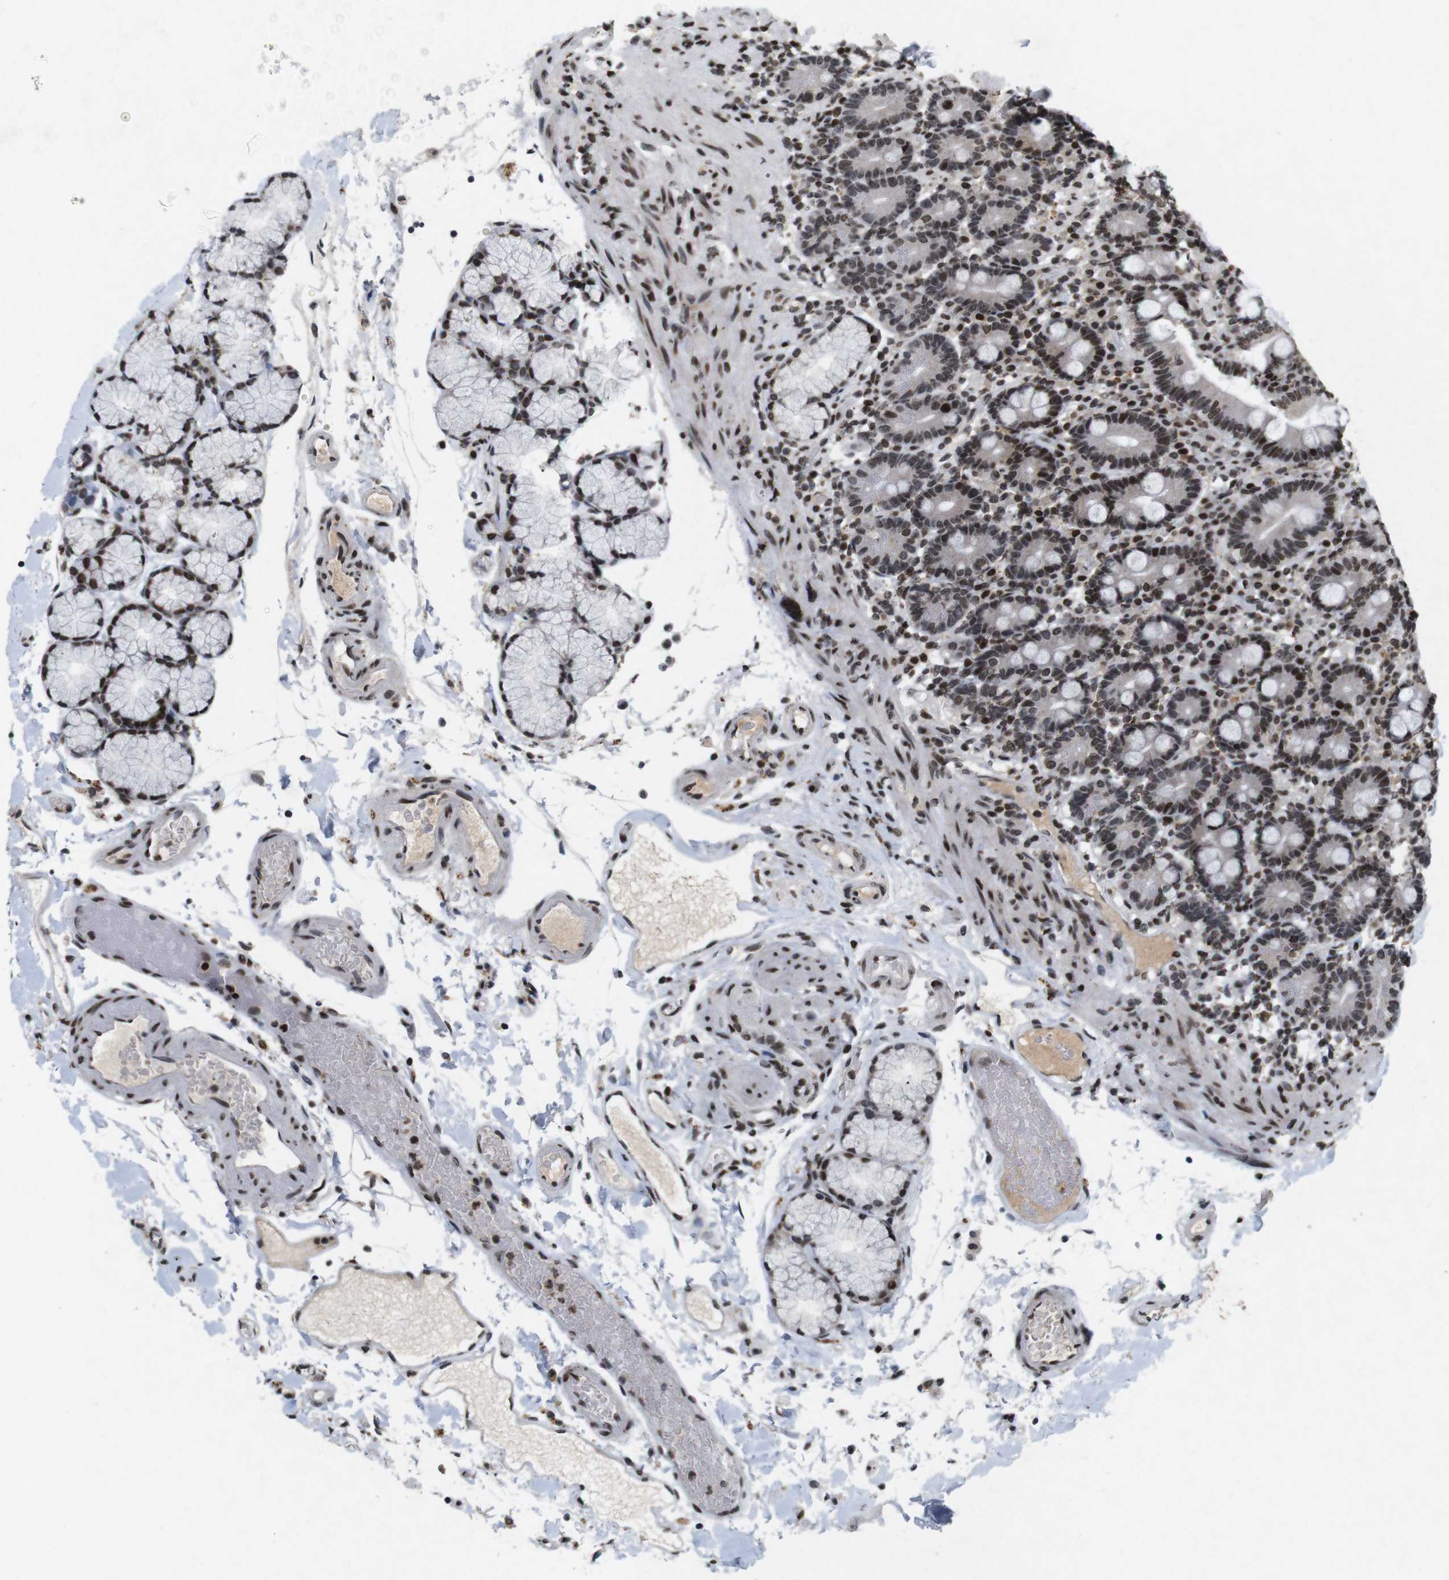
{"staining": {"intensity": "strong", "quantity": ">75%", "location": "nuclear"}, "tissue": "duodenum", "cell_type": "Glandular cells", "image_type": "normal", "snomed": [{"axis": "morphology", "description": "Normal tissue, NOS"}, {"axis": "topography", "description": "Small intestine, NOS"}], "caption": "Duodenum stained with DAB immunohistochemistry demonstrates high levels of strong nuclear expression in about >75% of glandular cells. (IHC, brightfield microscopy, high magnification).", "gene": "MAGEH1", "patient": {"sex": "female", "age": 71}}